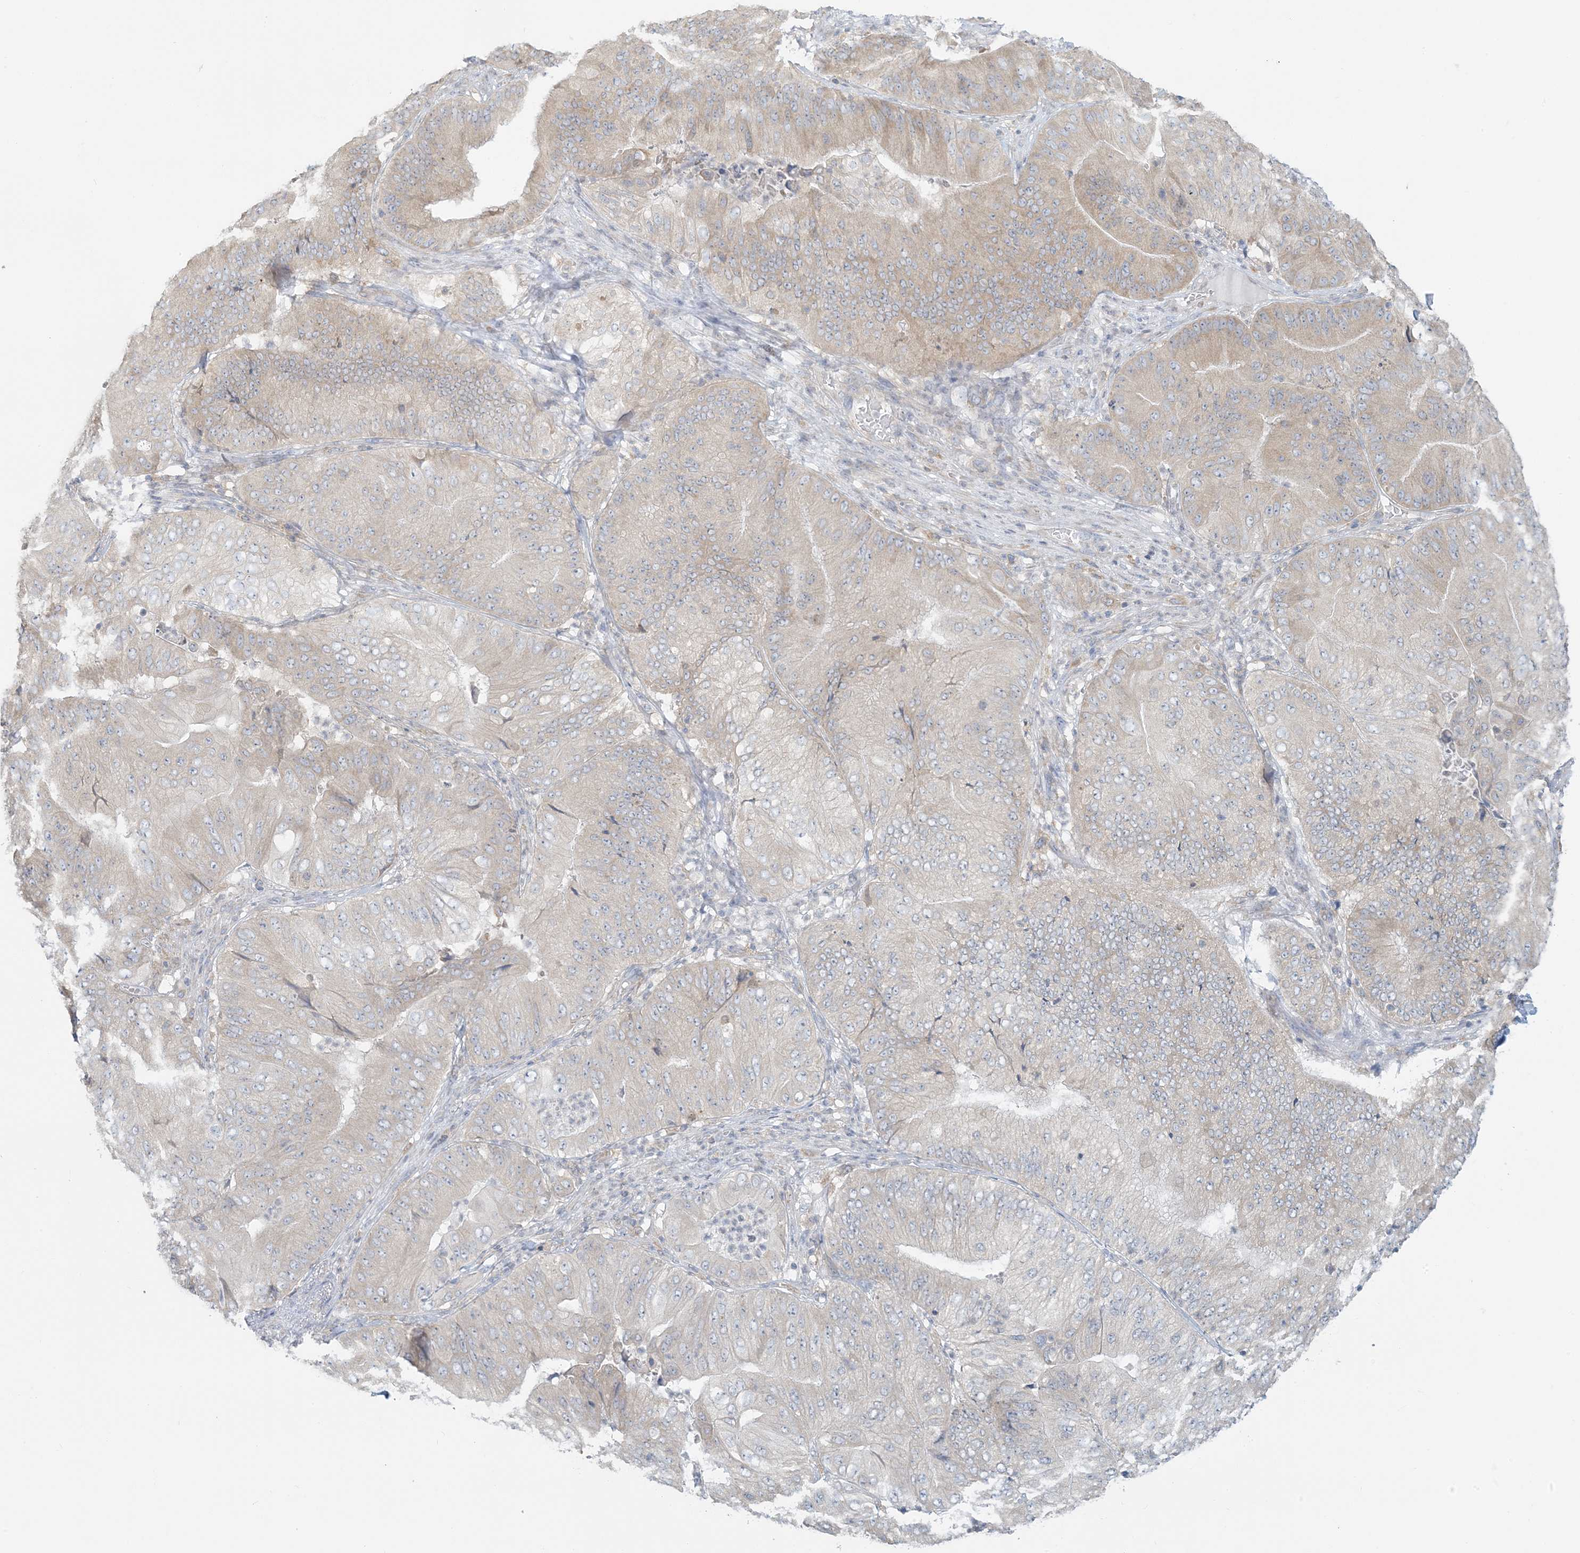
{"staining": {"intensity": "weak", "quantity": "<25%", "location": "cytoplasmic/membranous"}, "tissue": "pancreatic cancer", "cell_type": "Tumor cells", "image_type": "cancer", "snomed": [{"axis": "morphology", "description": "Adenocarcinoma, NOS"}, {"axis": "topography", "description": "Pancreas"}], "caption": "Pancreatic adenocarcinoma was stained to show a protein in brown. There is no significant expression in tumor cells. The staining was performed using DAB to visualize the protein expression in brown, while the nuclei were stained in blue with hematoxylin (Magnification: 20x).", "gene": "EEFSEC", "patient": {"sex": "female", "age": 77}}